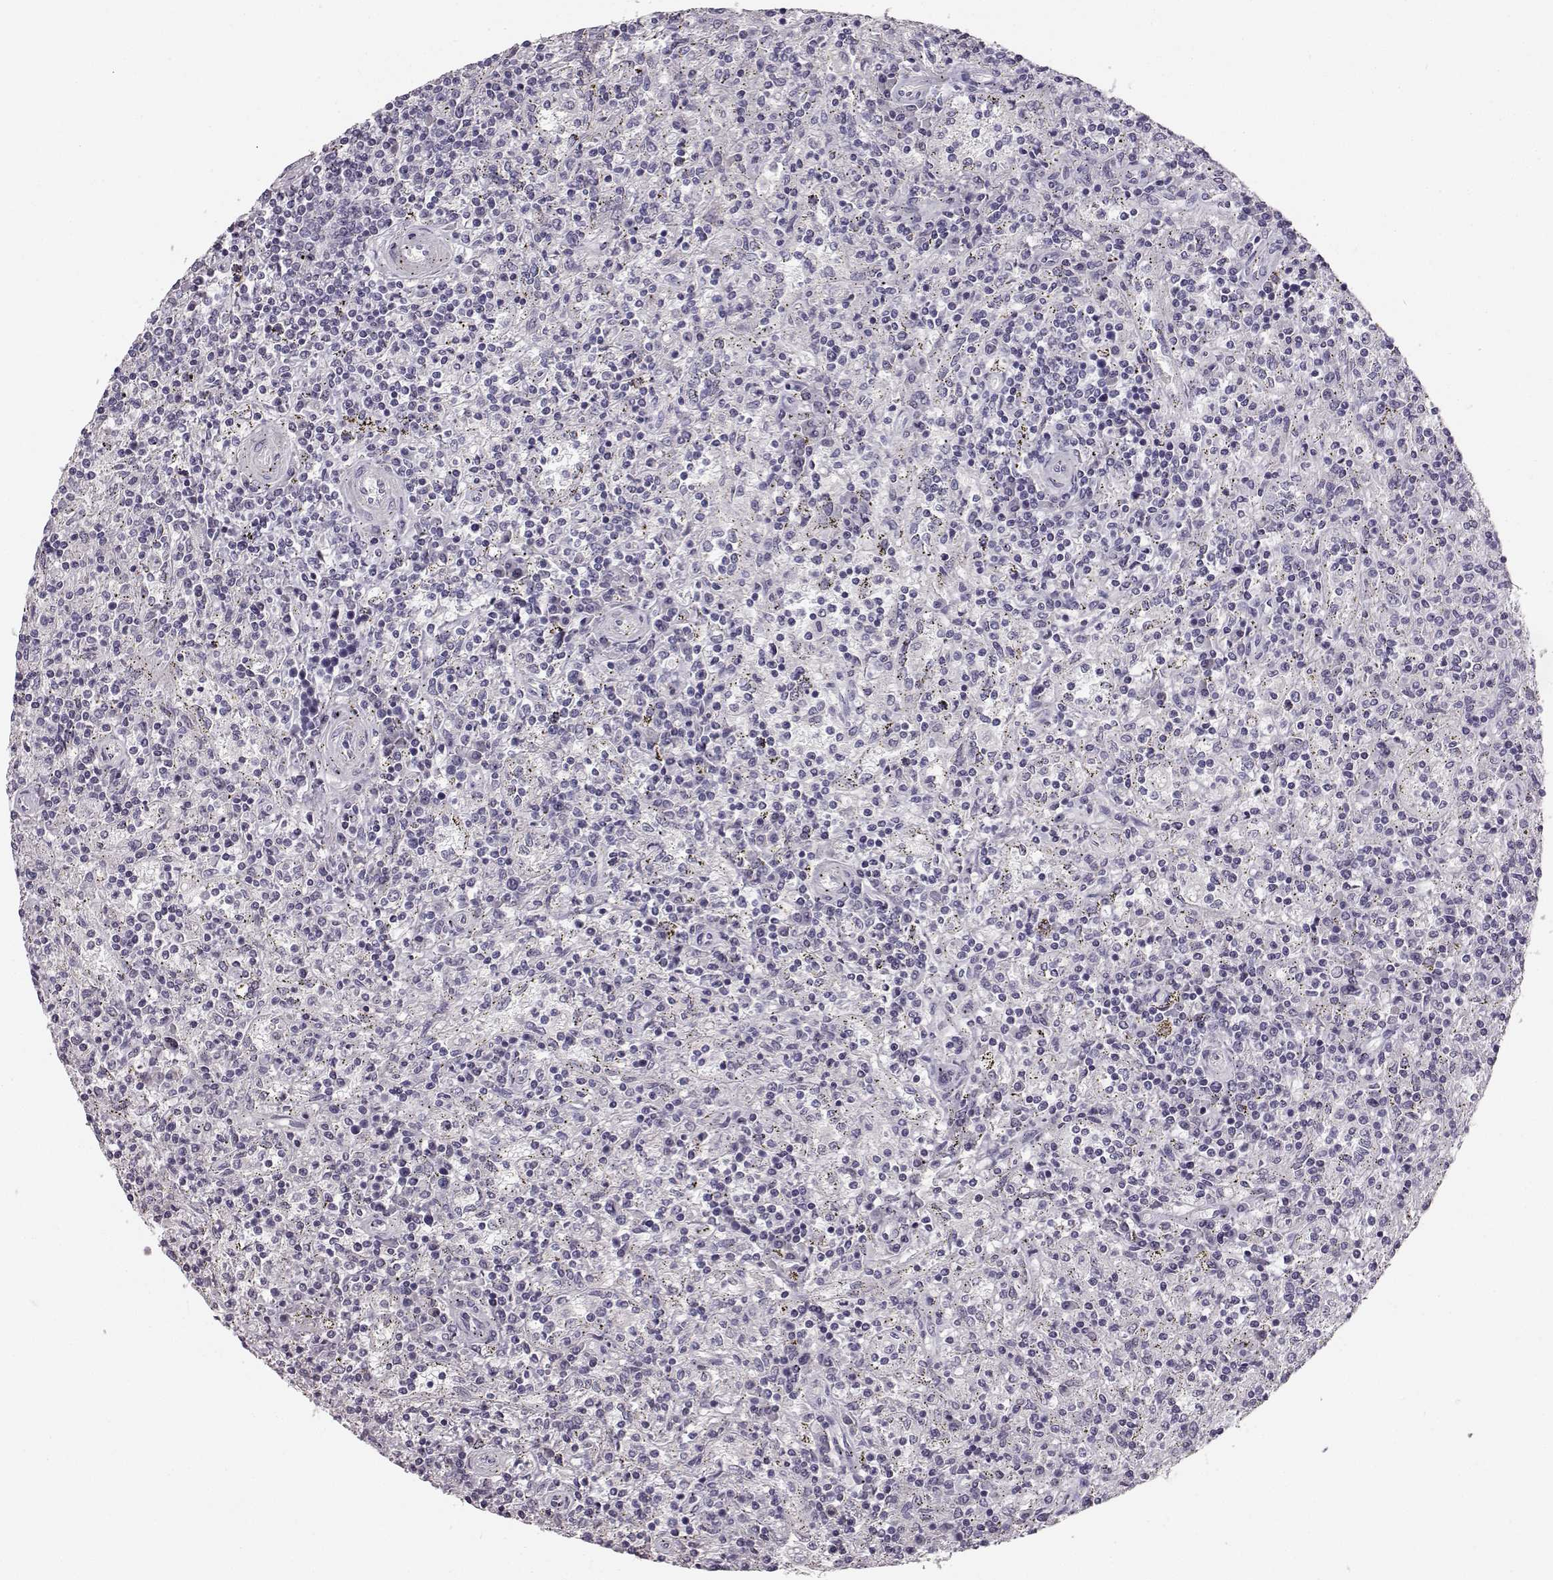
{"staining": {"intensity": "negative", "quantity": "none", "location": "none"}, "tissue": "lymphoma", "cell_type": "Tumor cells", "image_type": "cancer", "snomed": [{"axis": "morphology", "description": "Malignant lymphoma, non-Hodgkin's type, Low grade"}, {"axis": "topography", "description": "Spleen"}], "caption": "Malignant lymphoma, non-Hodgkin's type (low-grade) was stained to show a protein in brown. There is no significant positivity in tumor cells.", "gene": "KIAA0319", "patient": {"sex": "male", "age": 62}}